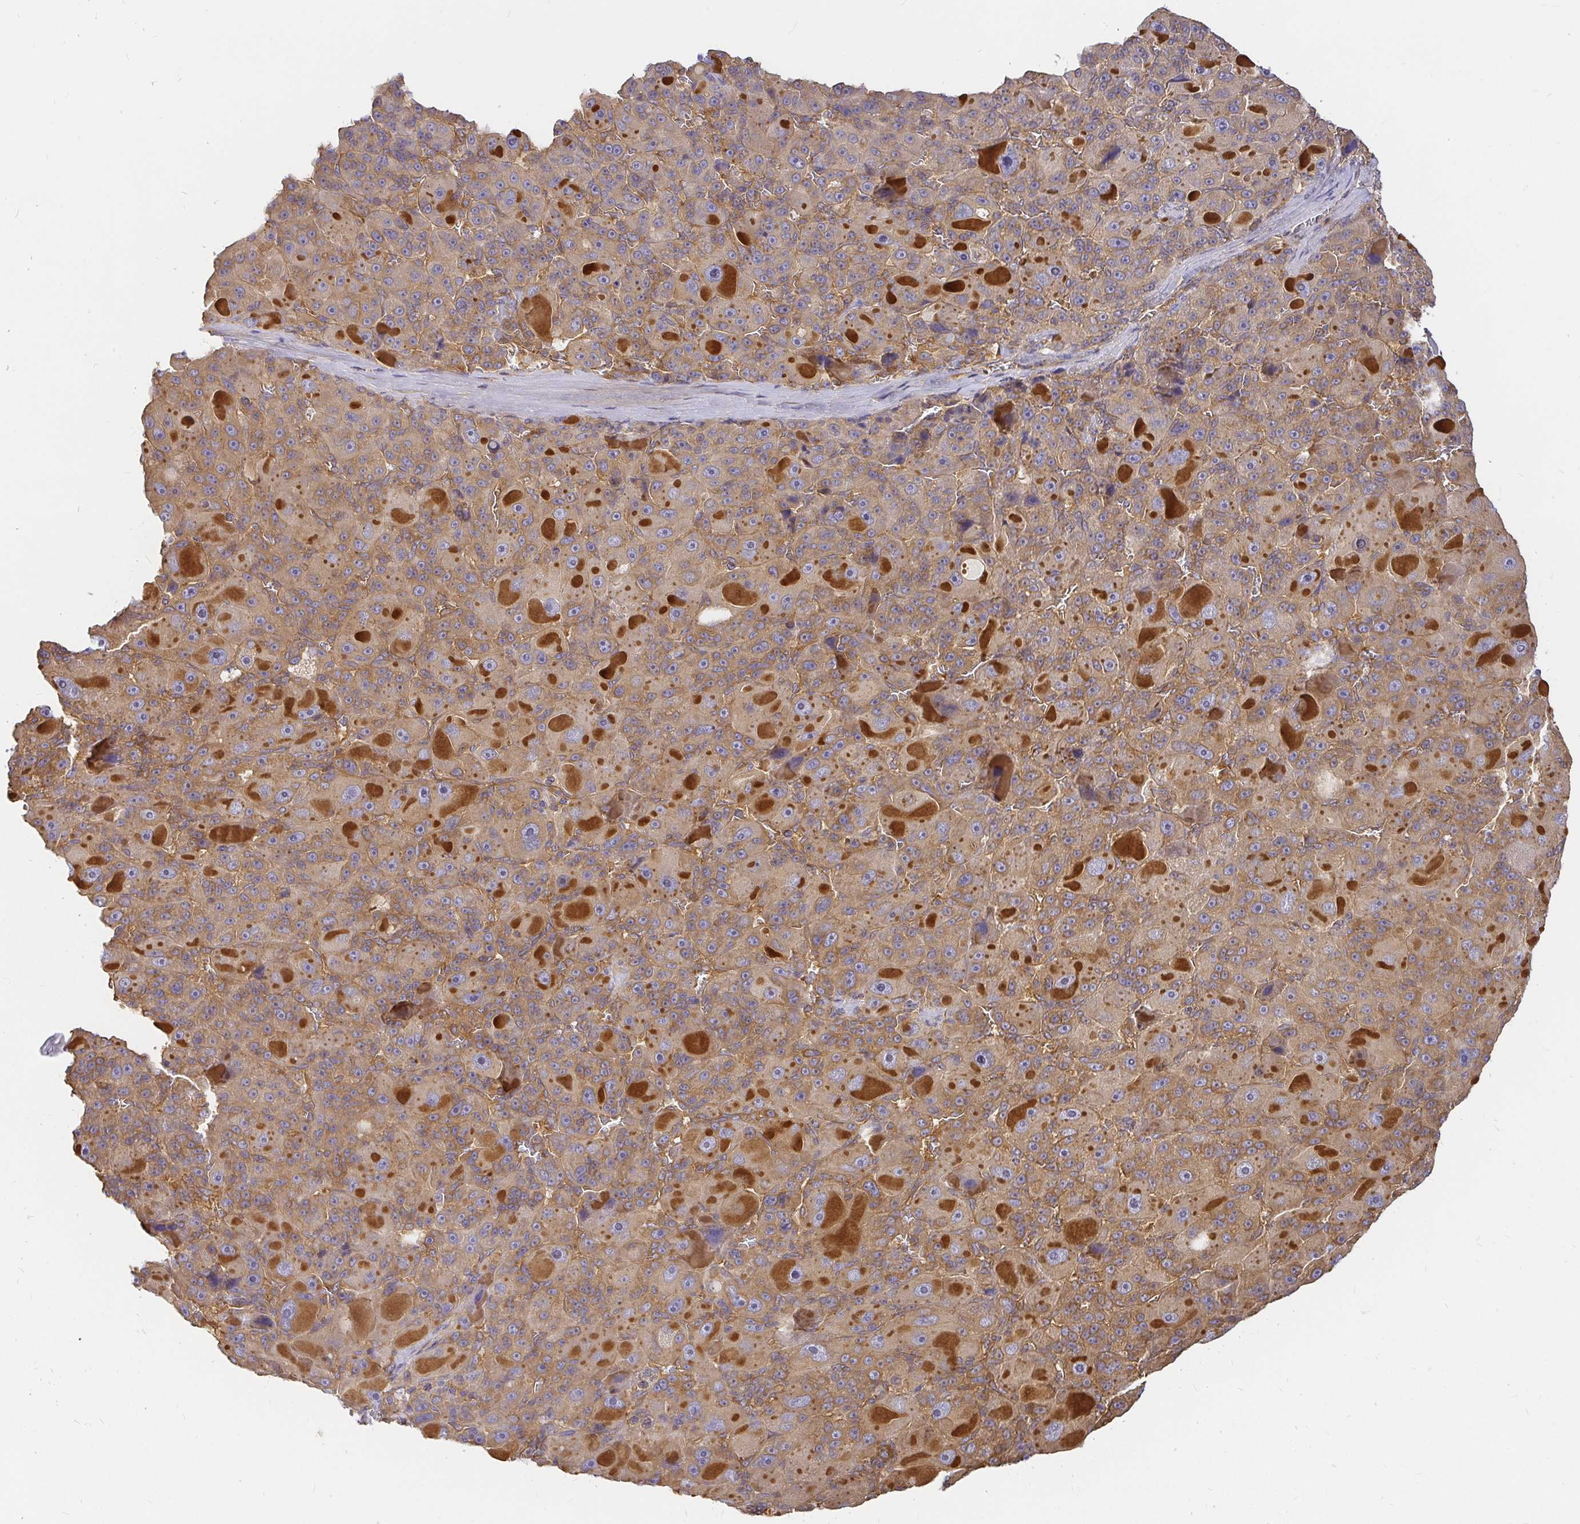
{"staining": {"intensity": "weak", "quantity": "25%-75%", "location": "cytoplasmic/membranous"}, "tissue": "liver cancer", "cell_type": "Tumor cells", "image_type": "cancer", "snomed": [{"axis": "morphology", "description": "Carcinoma, Hepatocellular, NOS"}, {"axis": "topography", "description": "Liver"}], "caption": "Liver hepatocellular carcinoma stained with DAB (3,3'-diaminobenzidine) immunohistochemistry (IHC) exhibits low levels of weak cytoplasmic/membranous expression in approximately 25%-75% of tumor cells.", "gene": "KIF5B", "patient": {"sex": "male", "age": 76}}